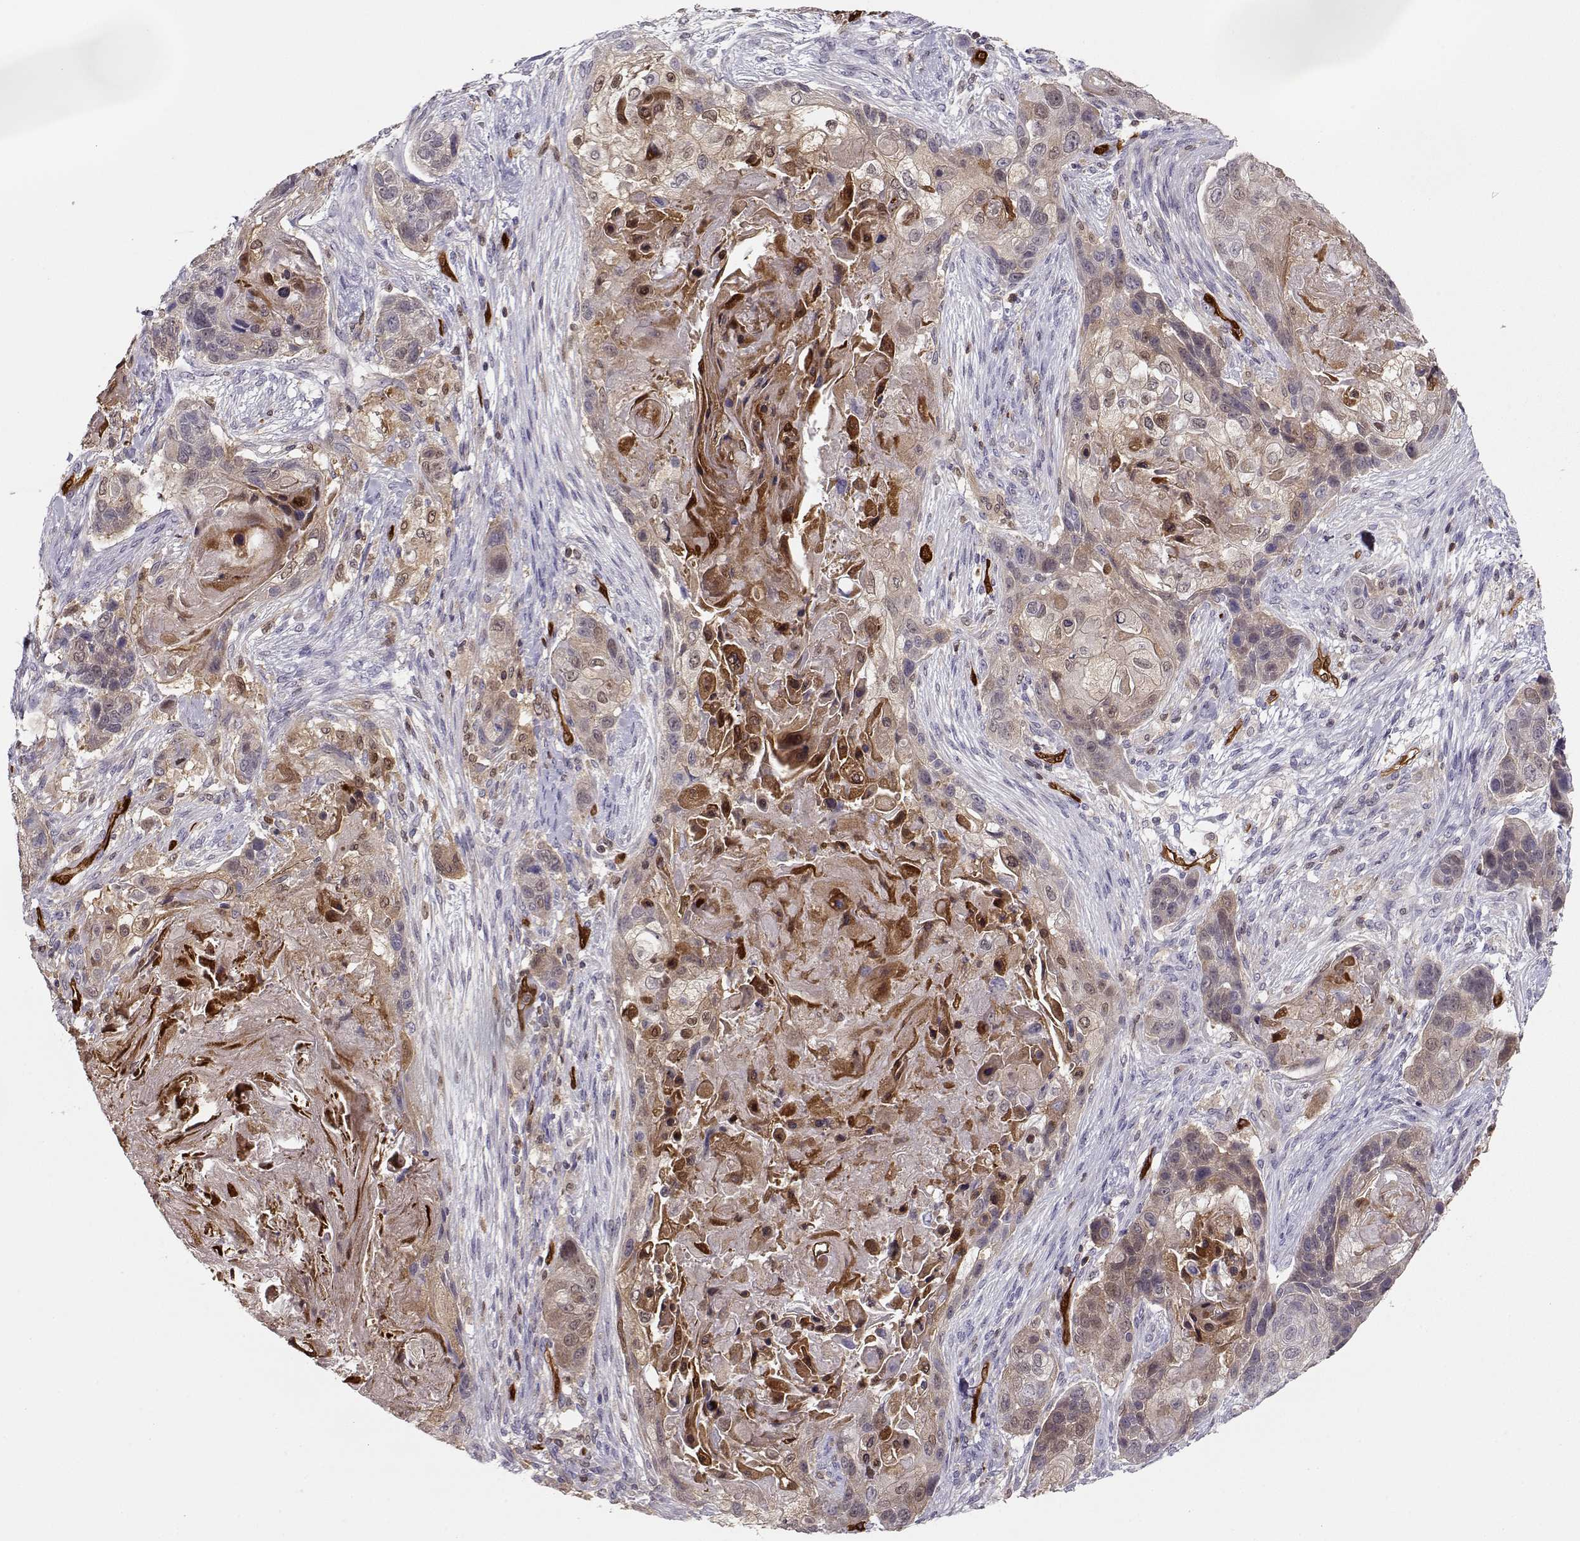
{"staining": {"intensity": "weak", "quantity": ">75%", "location": "cytoplasmic/membranous"}, "tissue": "lung cancer", "cell_type": "Tumor cells", "image_type": "cancer", "snomed": [{"axis": "morphology", "description": "Squamous cell carcinoma, NOS"}, {"axis": "topography", "description": "Lung"}], "caption": "A low amount of weak cytoplasmic/membranous staining is identified in about >75% of tumor cells in lung cancer (squamous cell carcinoma) tissue. The protein is shown in brown color, while the nuclei are stained blue.", "gene": "PNP", "patient": {"sex": "male", "age": 69}}